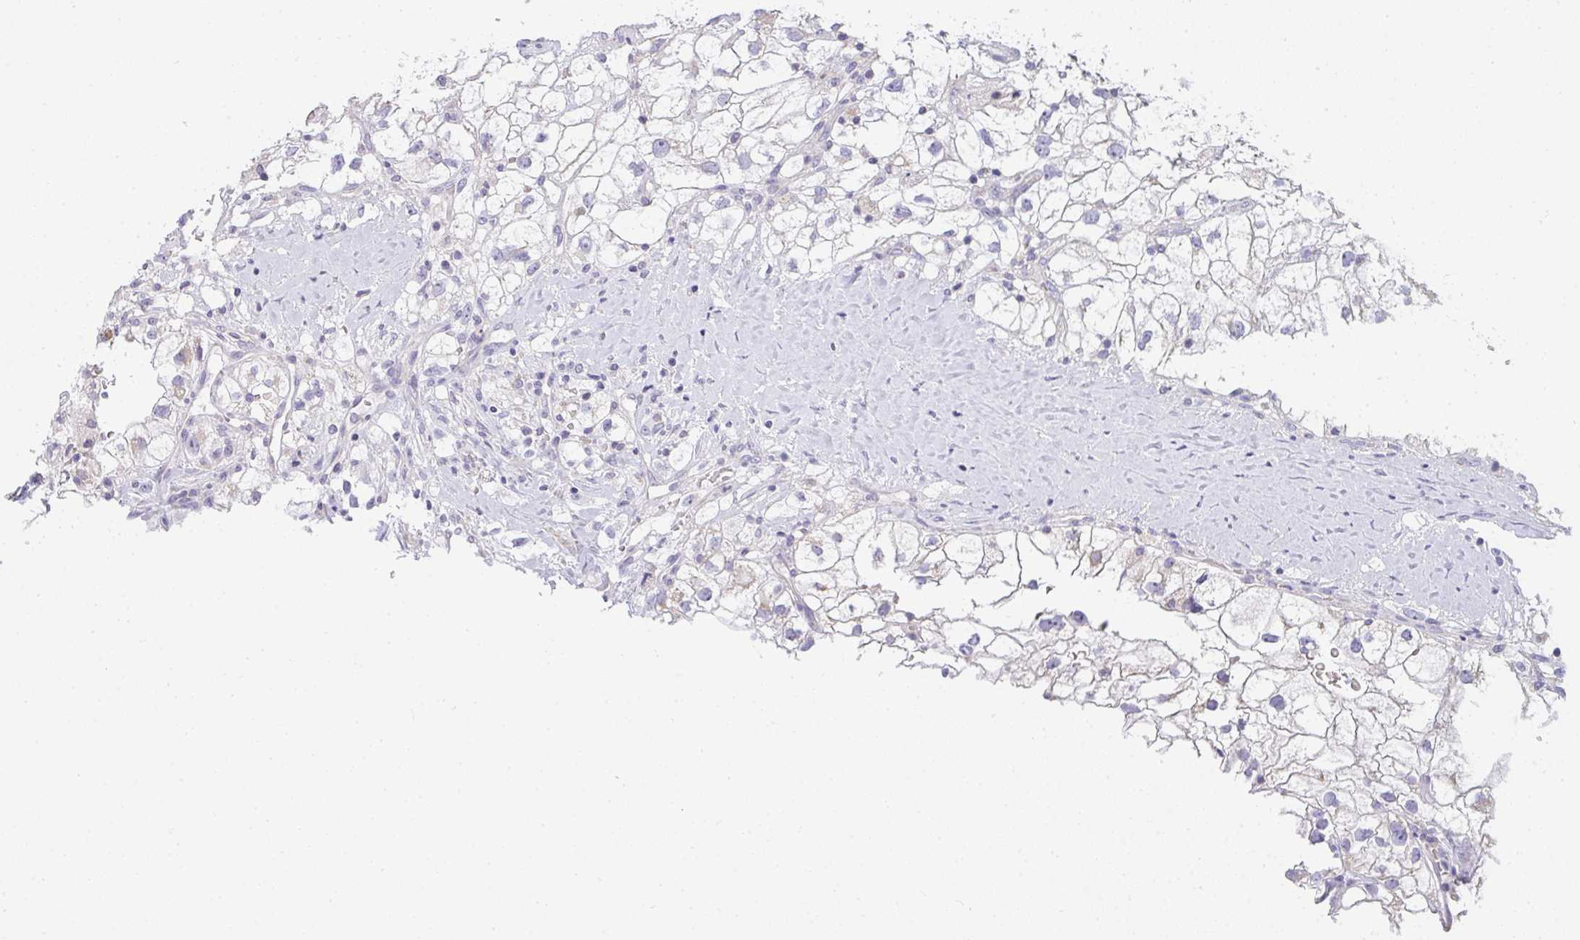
{"staining": {"intensity": "negative", "quantity": "none", "location": "none"}, "tissue": "renal cancer", "cell_type": "Tumor cells", "image_type": "cancer", "snomed": [{"axis": "morphology", "description": "Adenocarcinoma, NOS"}, {"axis": "topography", "description": "Kidney"}], "caption": "A micrograph of human renal adenocarcinoma is negative for staining in tumor cells.", "gene": "GSDMB", "patient": {"sex": "male", "age": 59}}